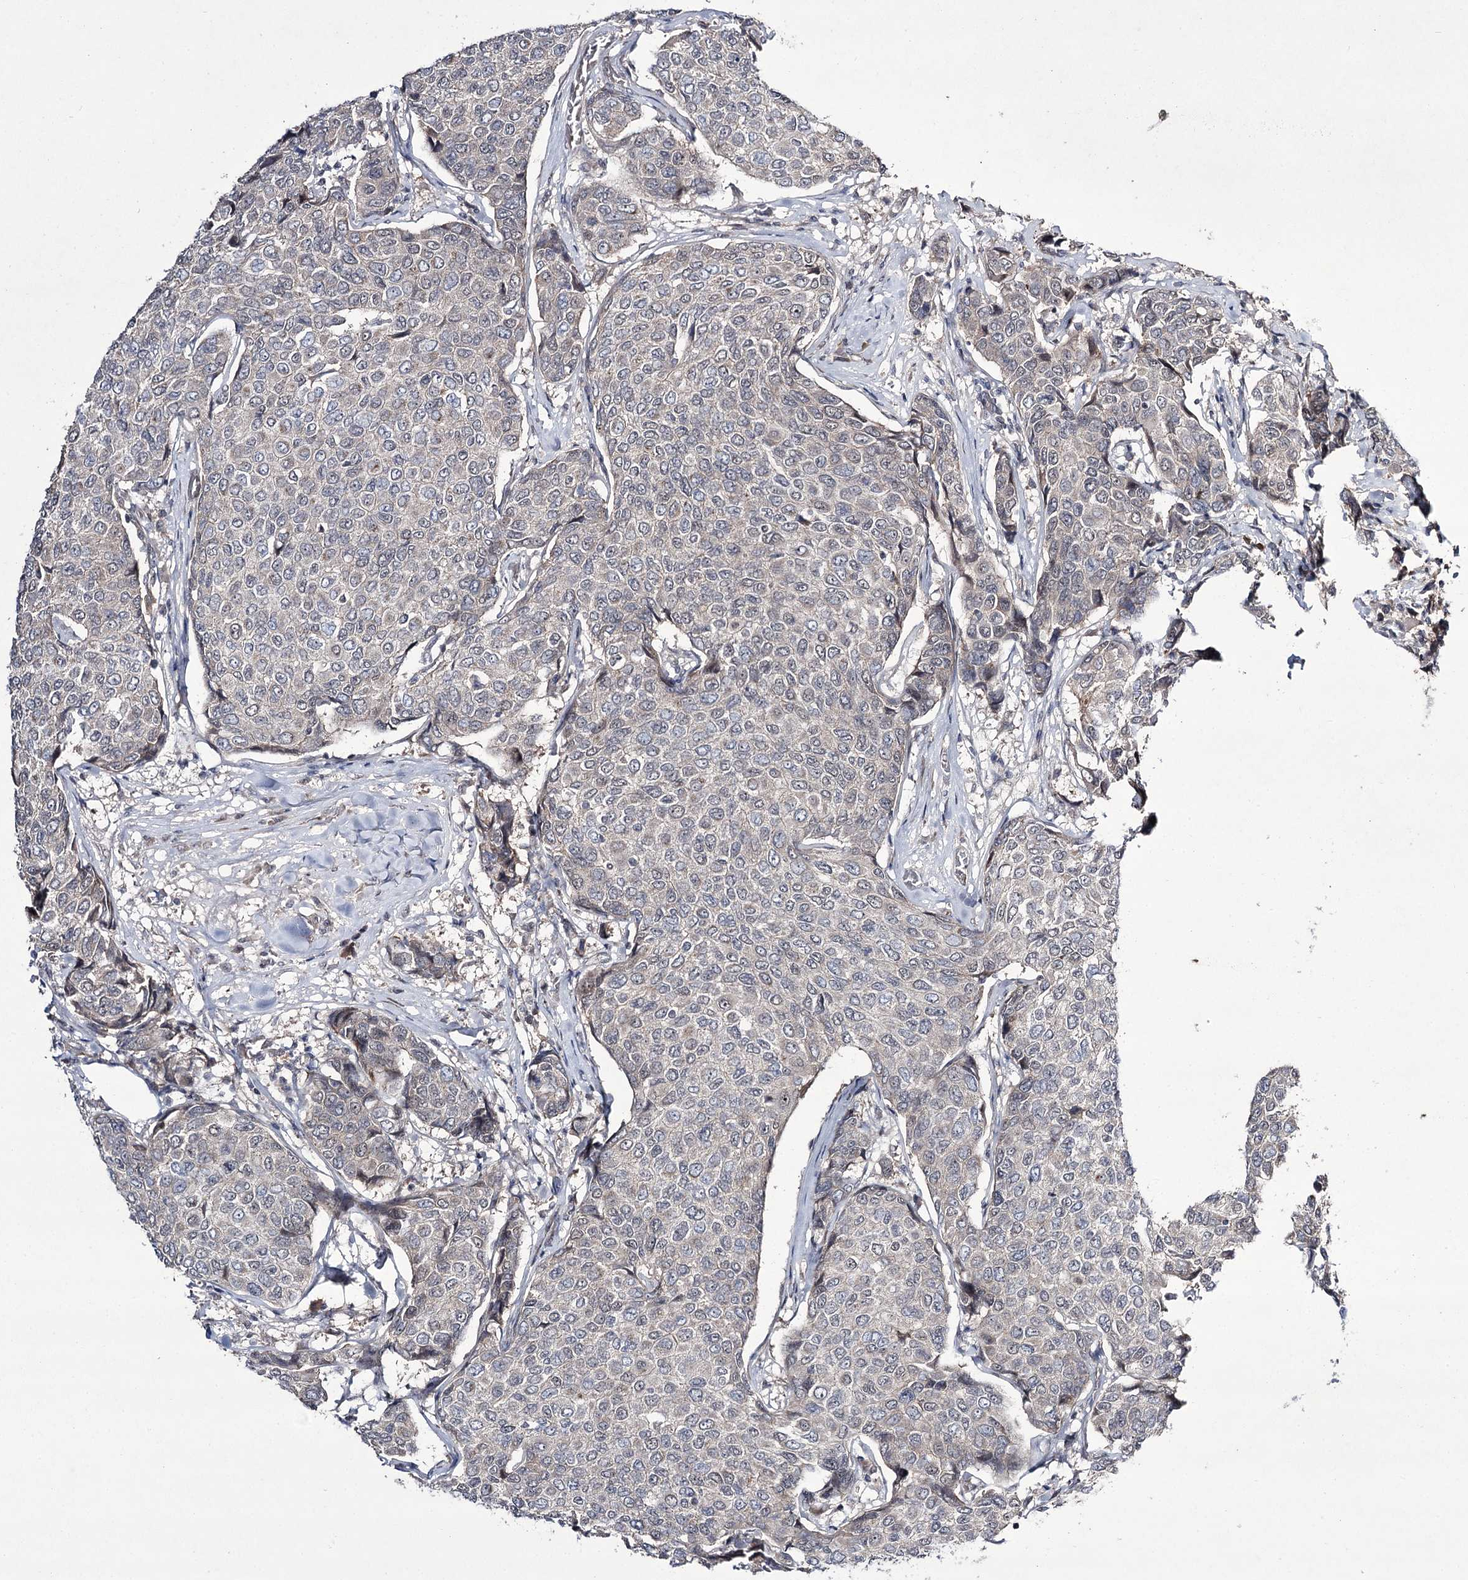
{"staining": {"intensity": "negative", "quantity": "none", "location": "none"}, "tissue": "breast cancer", "cell_type": "Tumor cells", "image_type": "cancer", "snomed": [{"axis": "morphology", "description": "Duct carcinoma"}, {"axis": "topography", "description": "Breast"}], "caption": "Human breast intraductal carcinoma stained for a protein using immunohistochemistry exhibits no expression in tumor cells.", "gene": "HOXC11", "patient": {"sex": "female", "age": 55}}